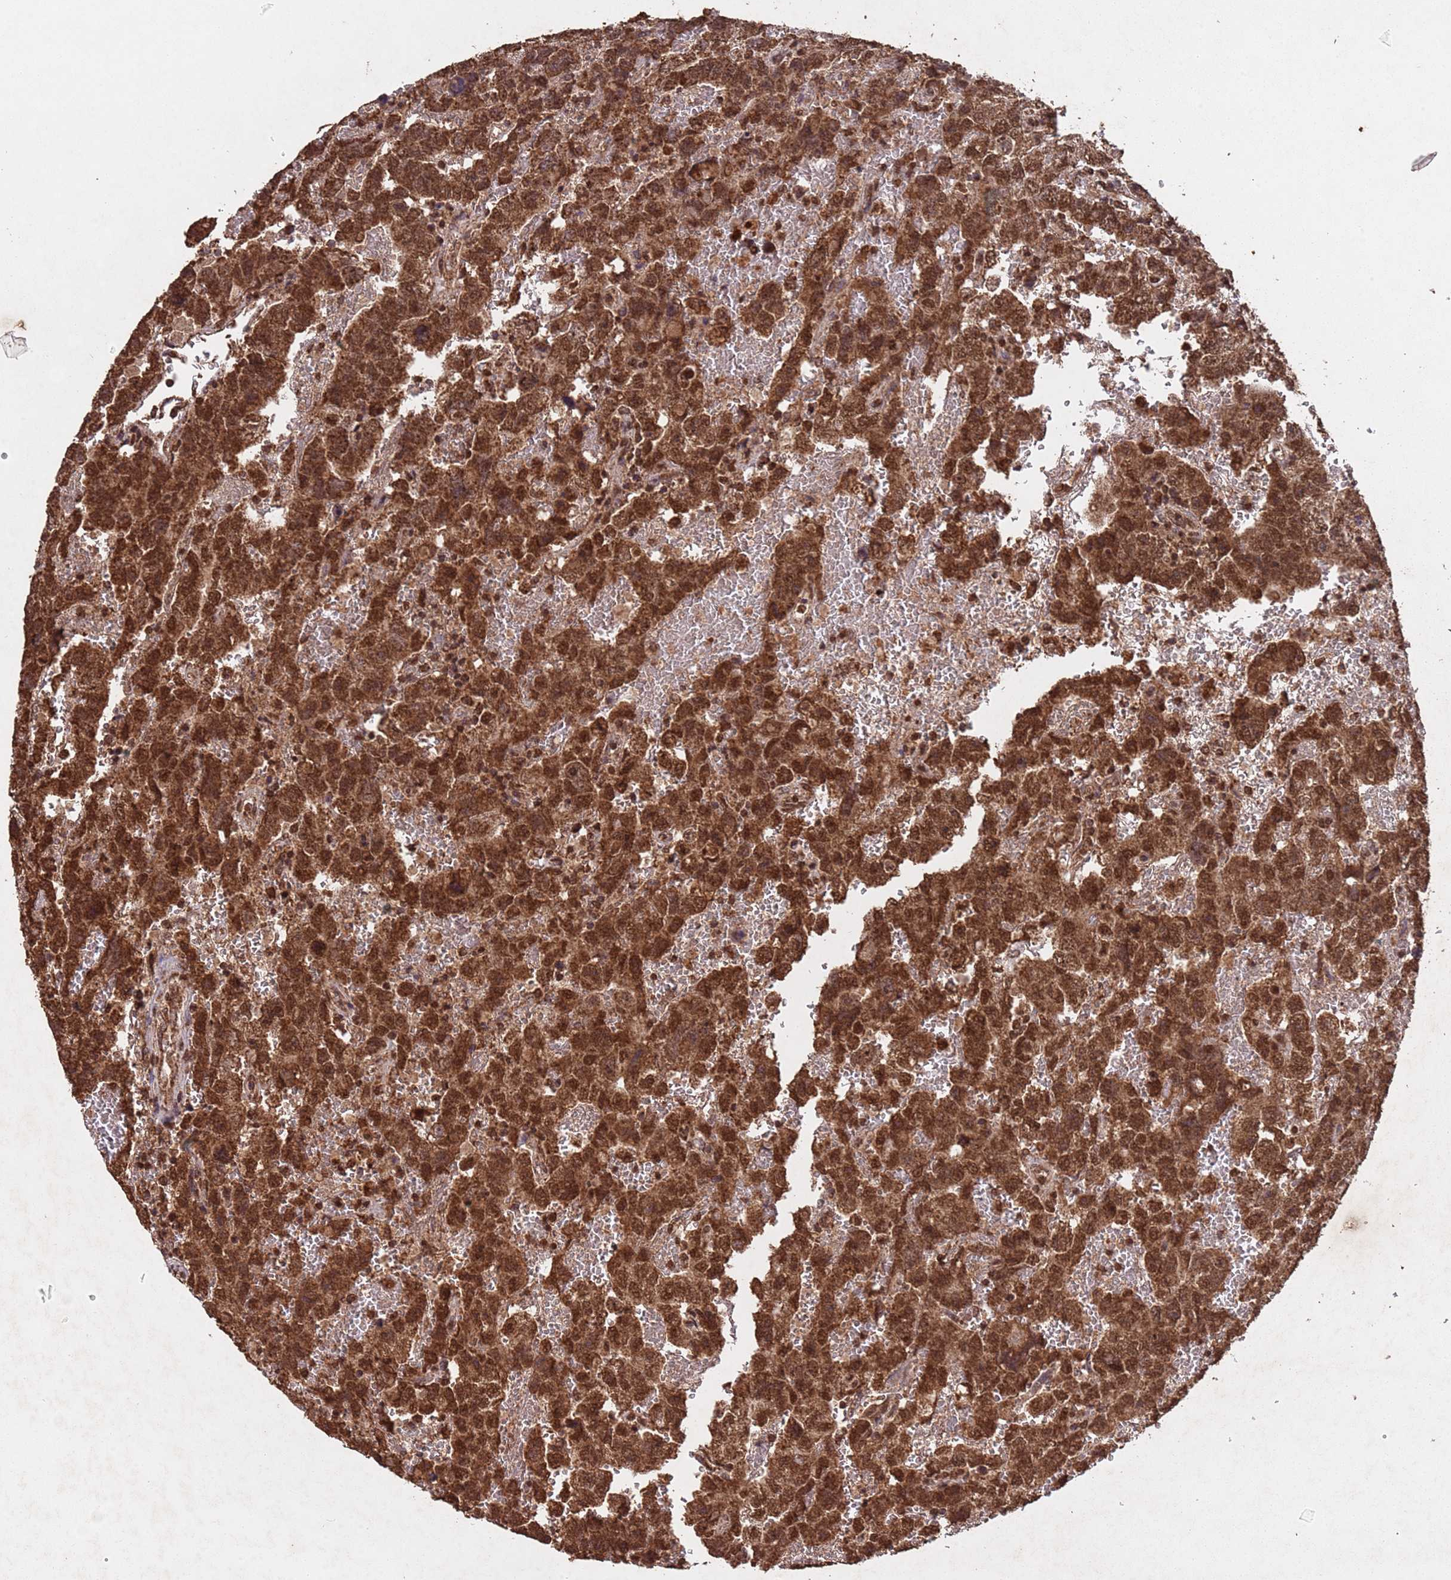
{"staining": {"intensity": "strong", "quantity": ">75%", "location": "cytoplasmic/membranous,nuclear"}, "tissue": "testis cancer", "cell_type": "Tumor cells", "image_type": "cancer", "snomed": [{"axis": "morphology", "description": "Carcinoma, Embryonal, NOS"}, {"axis": "topography", "description": "Testis"}], "caption": "Embryonal carcinoma (testis) tissue shows strong cytoplasmic/membranous and nuclear positivity in about >75% of tumor cells, visualized by immunohistochemistry.", "gene": "HDAC10", "patient": {"sex": "male", "age": 45}}